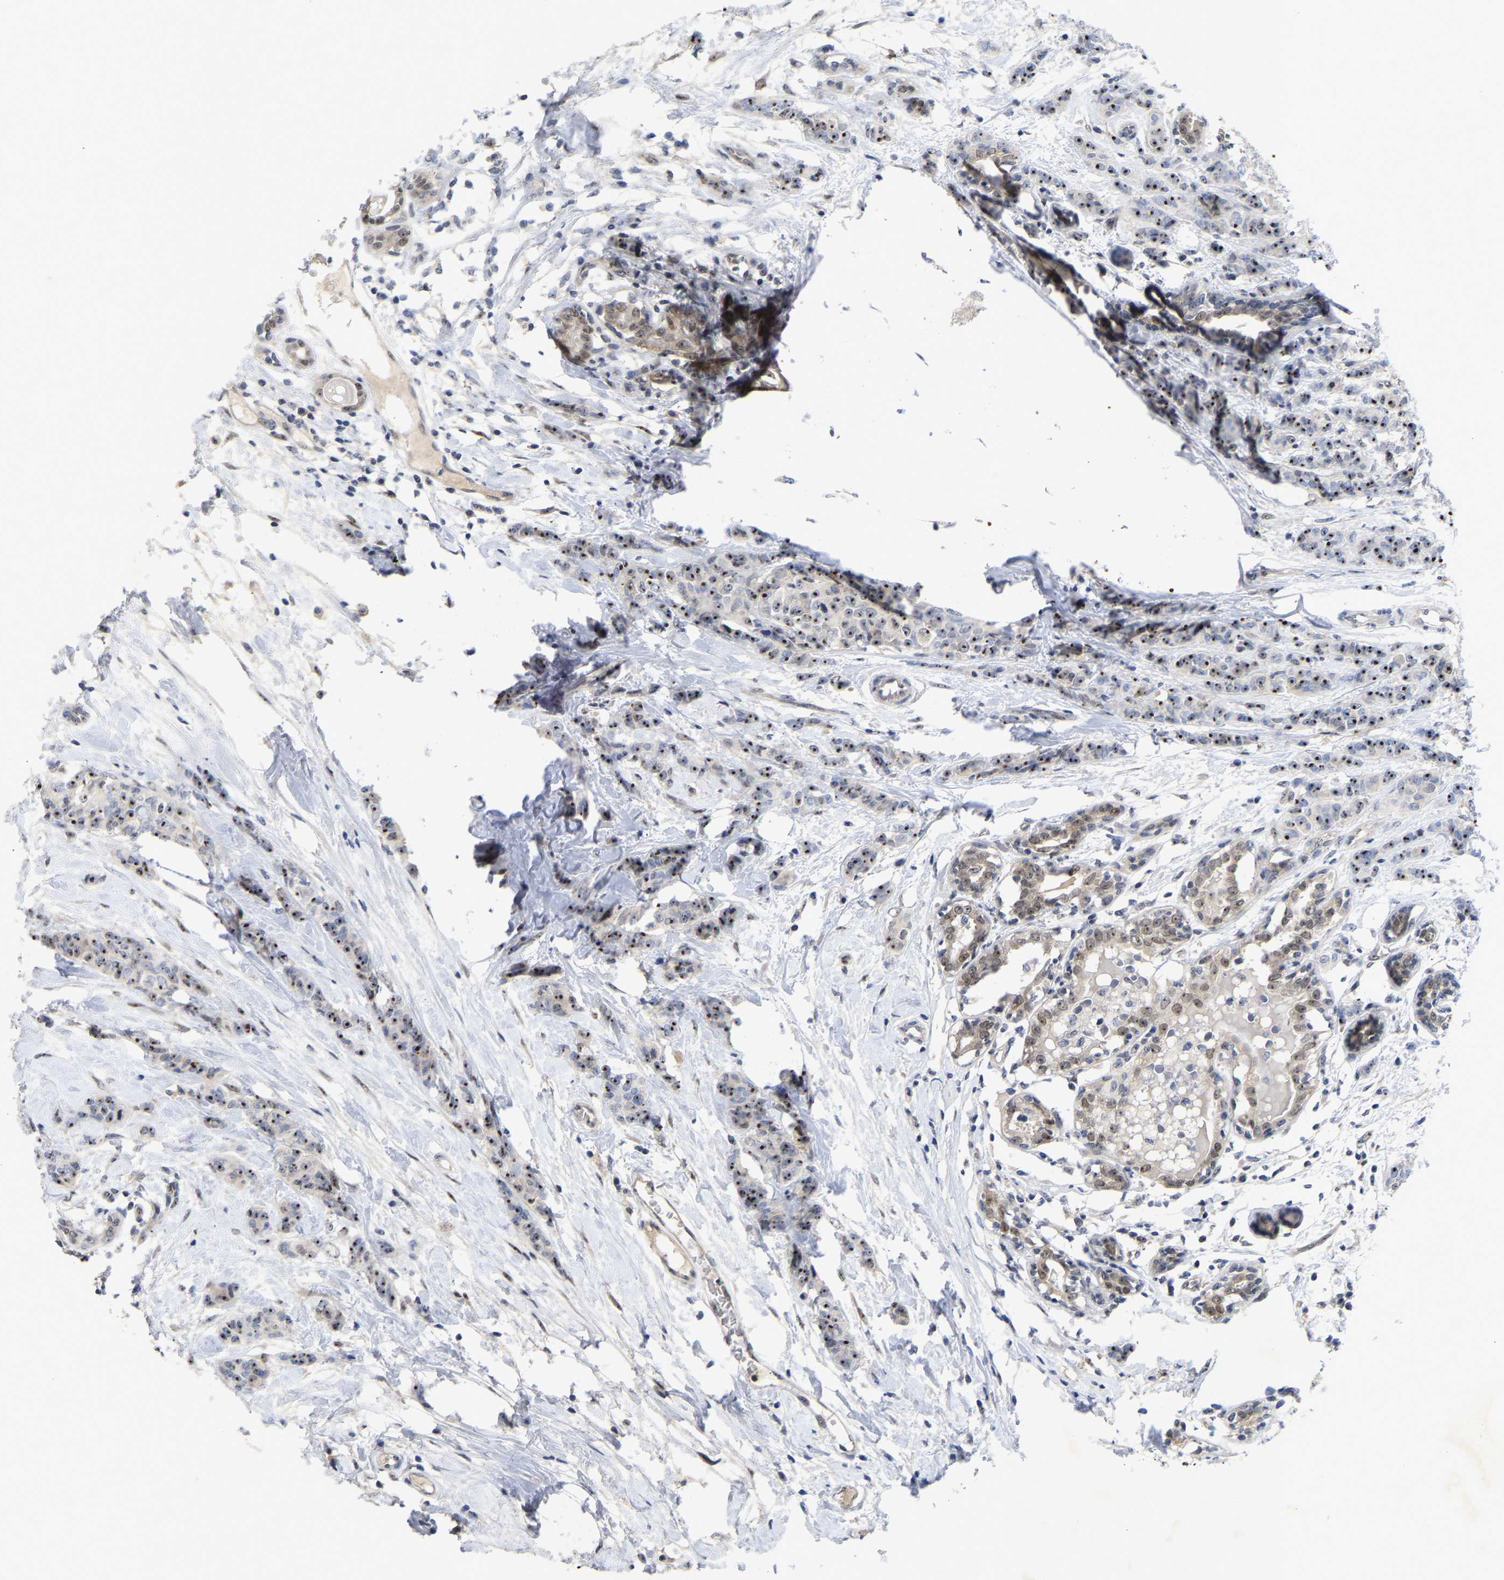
{"staining": {"intensity": "moderate", "quantity": "25%-75%", "location": "nuclear"}, "tissue": "breast cancer", "cell_type": "Tumor cells", "image_type": "cancer", "snomed": [{"axis": "morphology", "description": "Normal tissue, NOS"}, {"axis": "morphology", "description": "Duct carcinoma"}, {"axis": "topography", "description": "Breast"}], "caption": "Breast infiltrating ductal carcinoma stained with a brown dye shows moderate nuclear positive positivity in approximately 25%-75% of tumor cells.", "gene": "NLE1", "patient": {"sex": "female", "age": 40}}